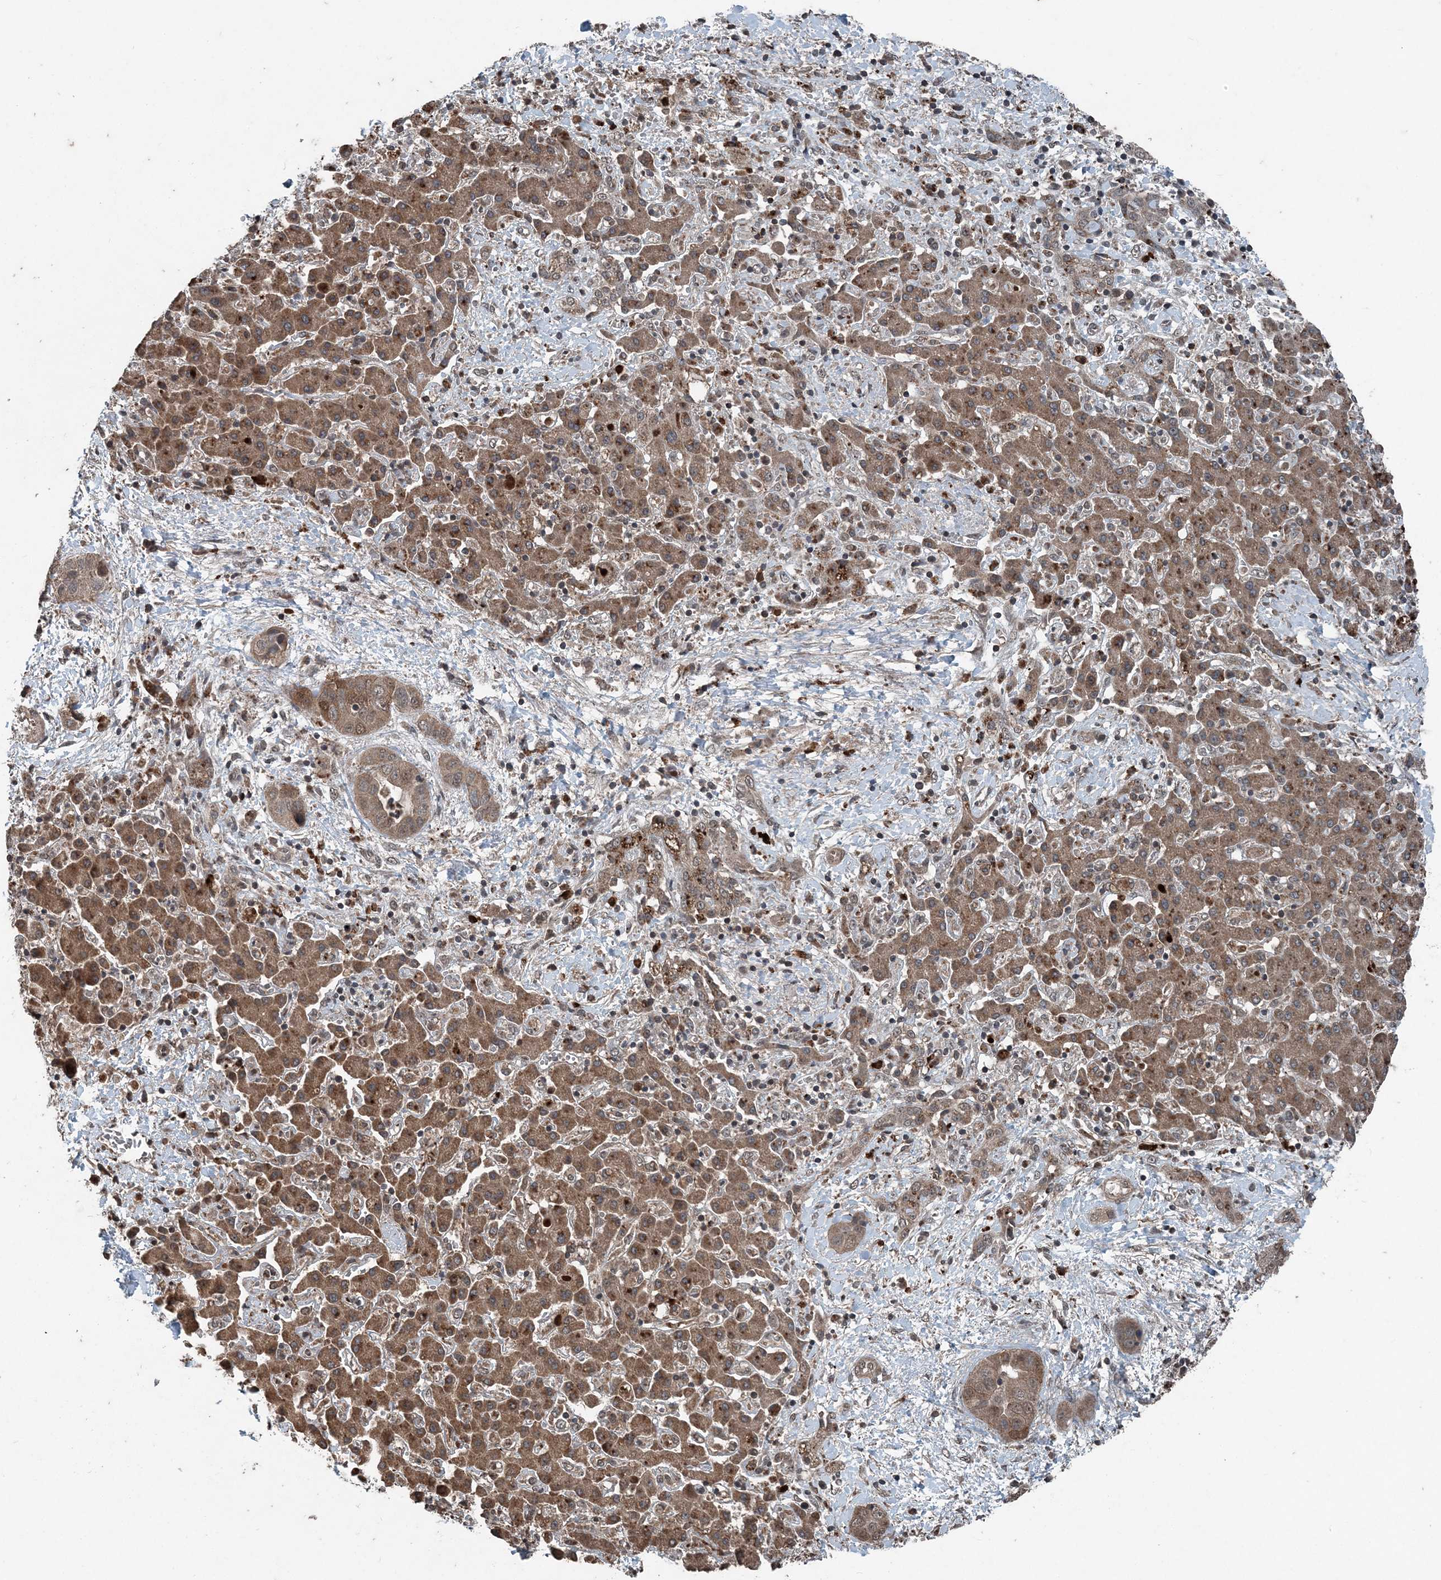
{"staining": {"intensity": "moderate", "quantity": "25%-75%", "location": "cytoplasmic/membranous"}, "tissue": "liver cancer", "cell_type": "Tumor cells", "image_type": "cancer", "snomed": [{"axis": "morphology", "description": "Cholangiocarcinoma"}, {"axis": "topography", "description": "Liver"}], "caption": "A brown stain highlights moderate cytoplasmic/membranous staining of a protein in human cholangiocarcinoma (liver) tumor cells.", "gene": "CFL1", "patient": {"sex": "female", "age": 52}}